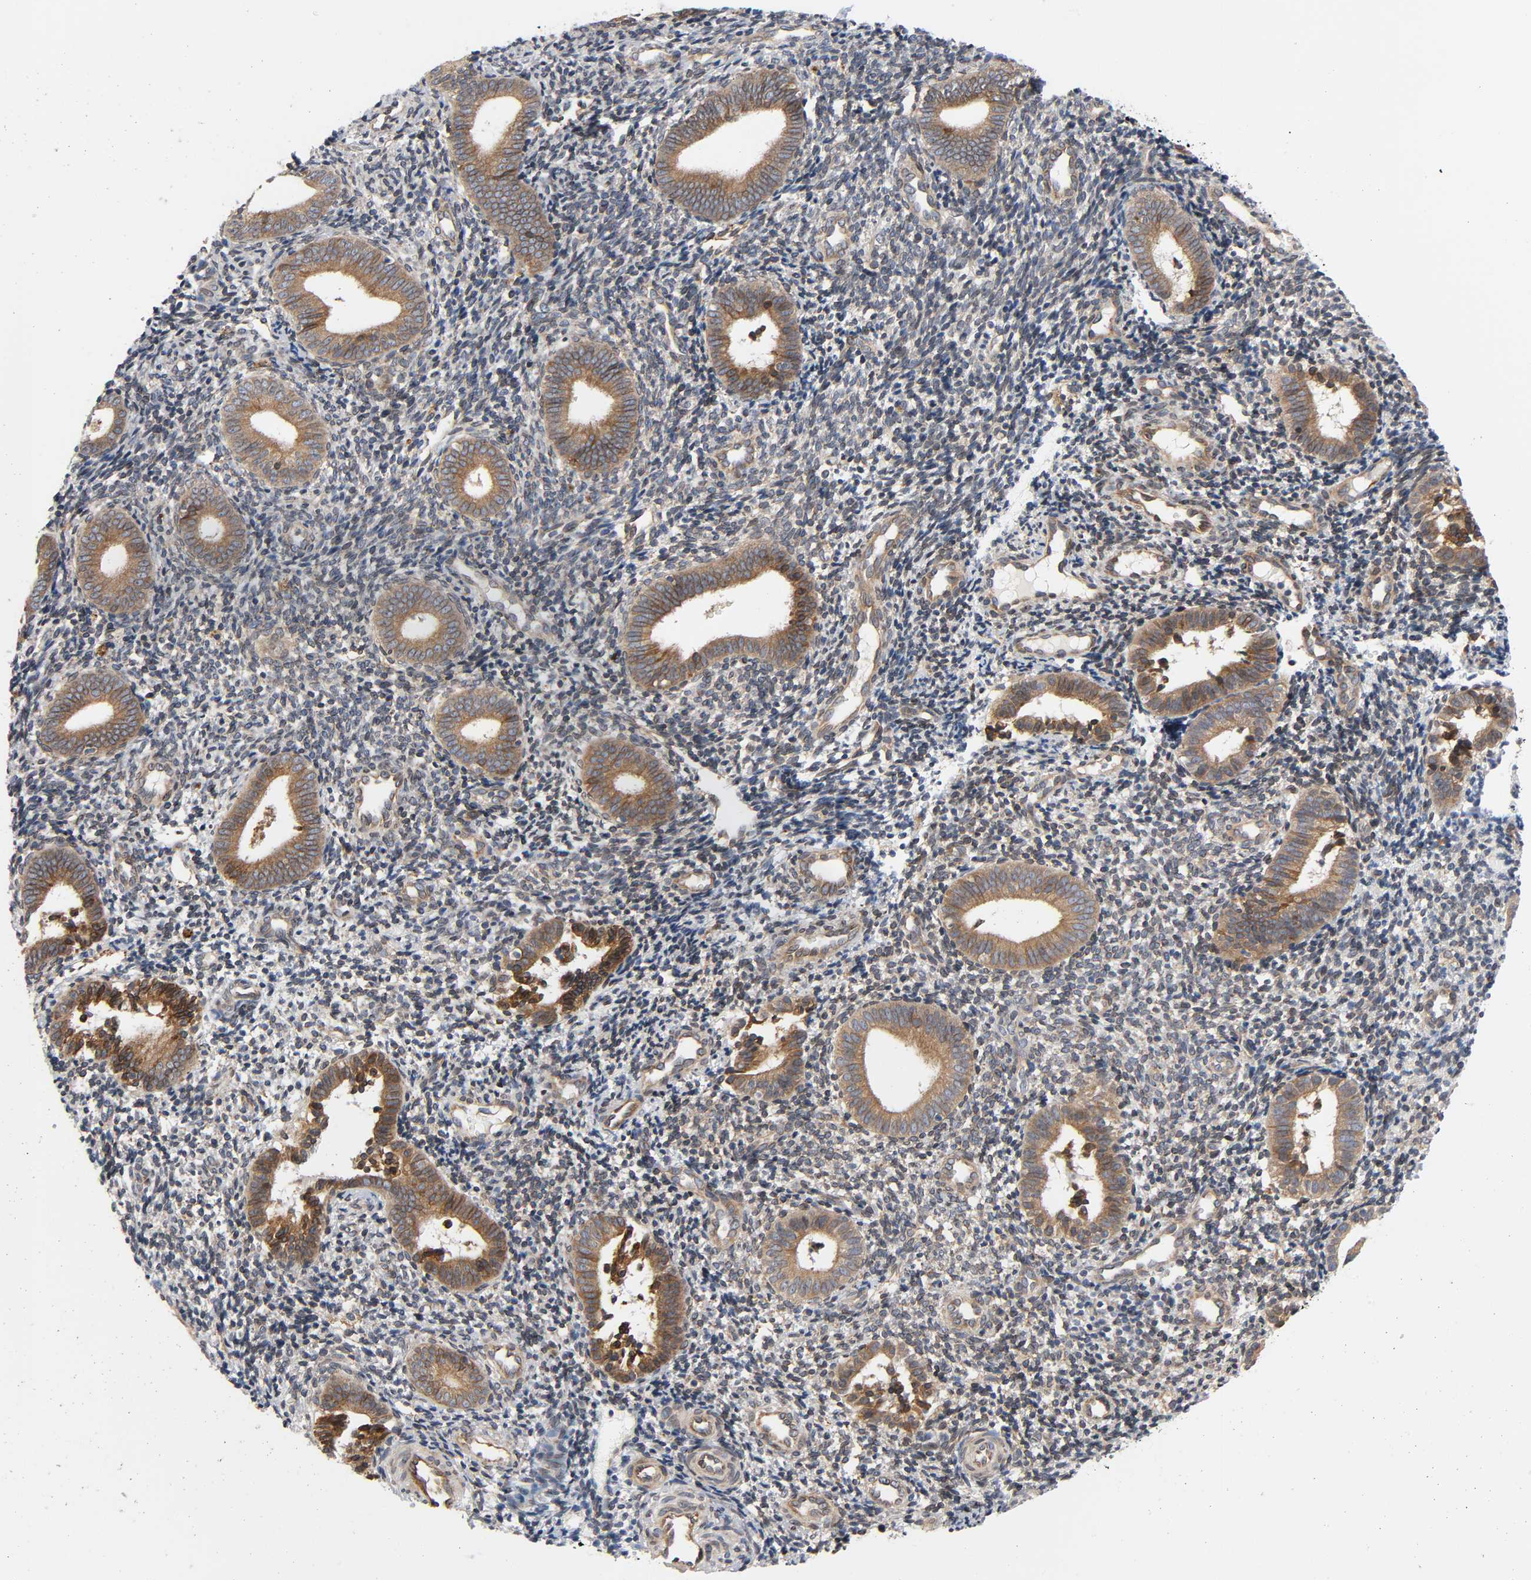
{"staining": {"intensity": "weak", "quantity": "25%-75%", "location": "cytoplasmic/membranous"}, "tissue": "endometrium", "cell_type": "Cells in endometrial stroma", "image_type": "normal", "snomed": [{"axis": "morphology", "description": "Normal tissue, NOS"}, {"axis": "topography", "description": "Uterus"}, {"axis": "topography", "description": "Endometrium"}], "caption": "The immunohistochemical stain labels weak cytoplasmic/membranous staining in cells in endometrial stroma of benign endometrium.", "gene": "ASB6", "patient": {"sex": "female", "age": 33}}